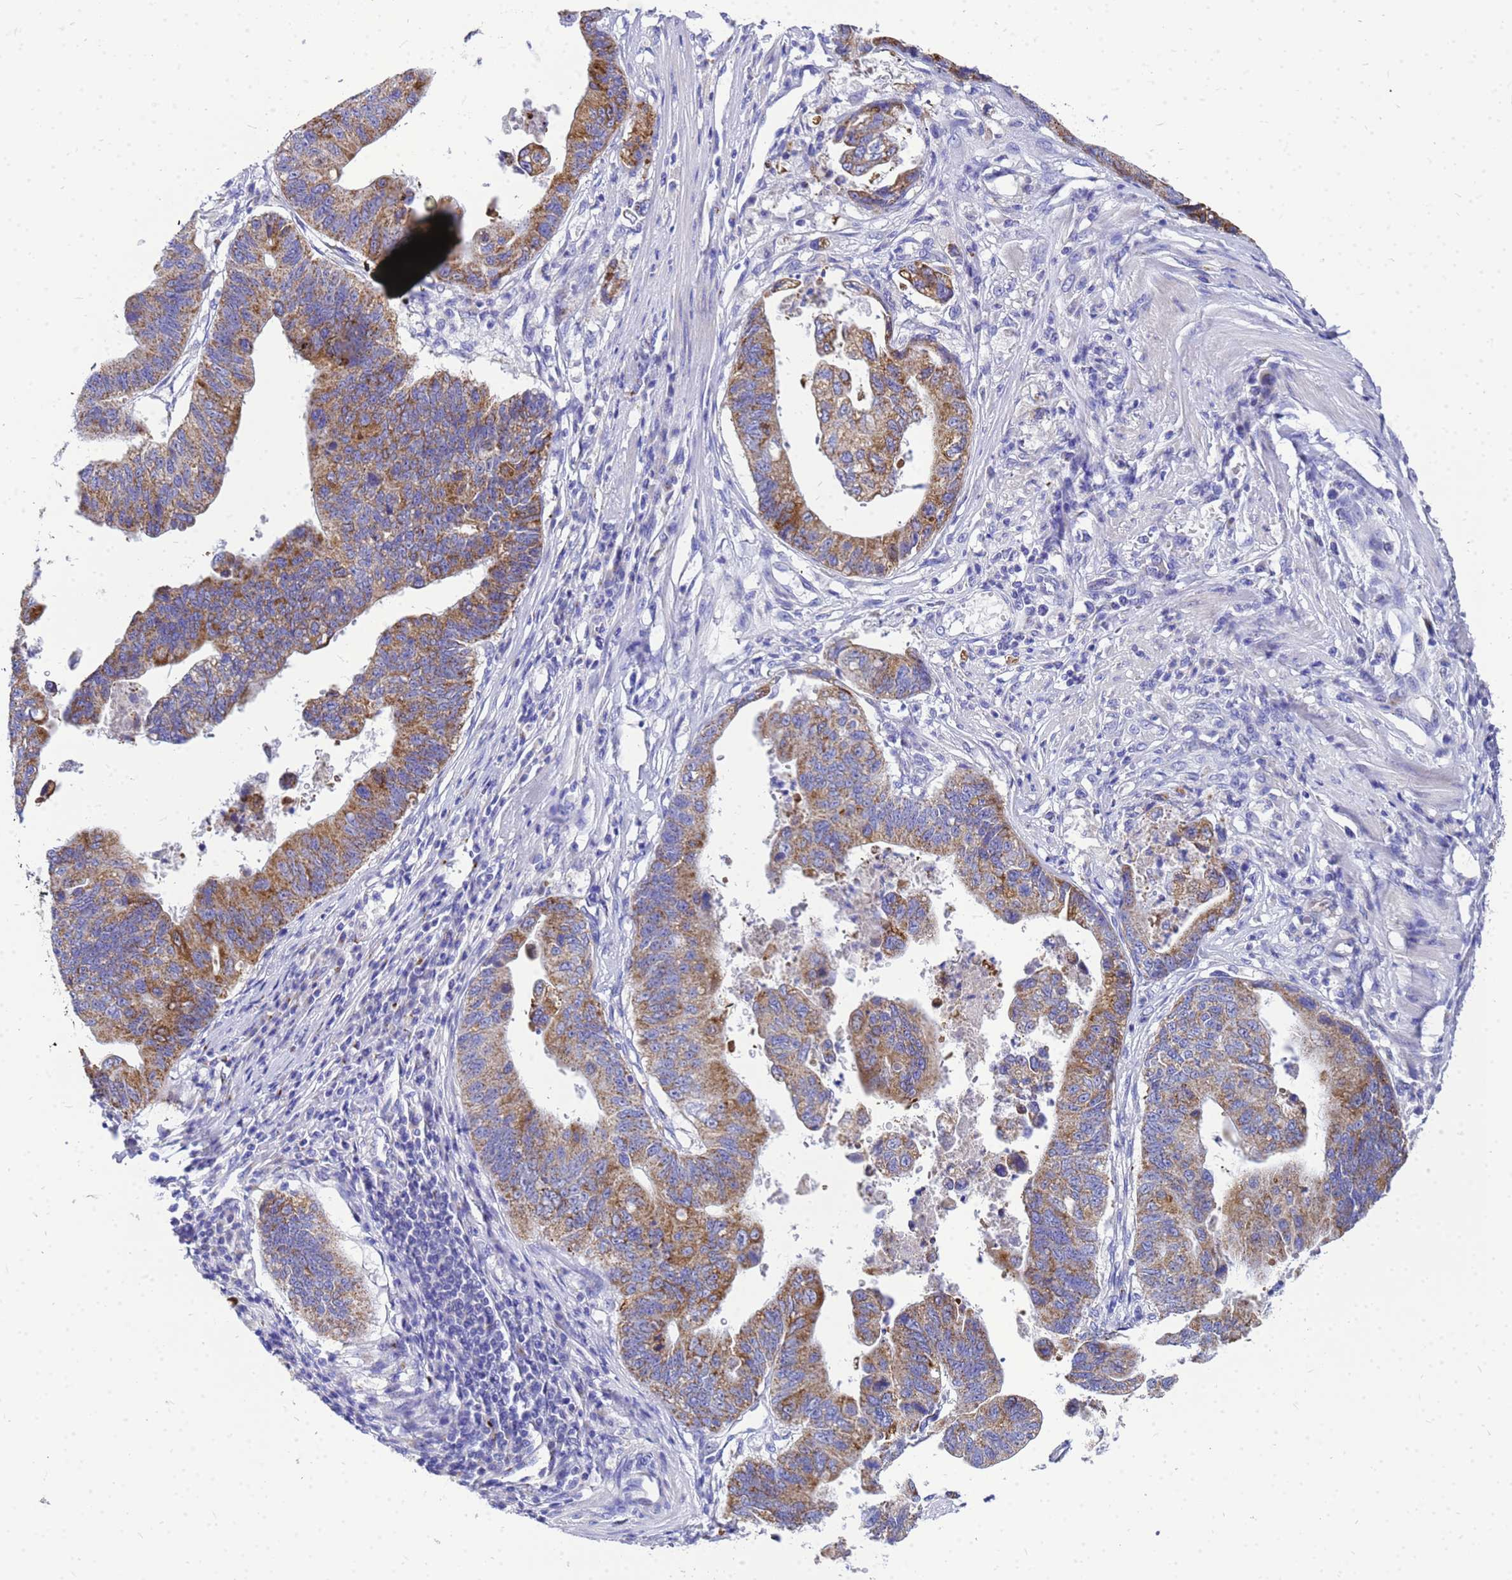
{"staining": {"intensity": "moderate", "quantity": ">75%", "location": "cytoplasmic/membranous"}, "tissue": "stomach cancer", "cell_type": "Tumor cells", "image_type": "cancer", "snomed": [{"axis": "morphology", "description": "Adenocarcinoma, NOS"}, {"axis": "topography", "description": "Stomach"}], "caption": "Stomach cancer stained for a protein (brown) reveals moderate cytoplasmic/membranous positive positivity in approximately >75% of tumor cells.", "gene": "OR52E2", "patient": {"sex": "male", "age": 59}}